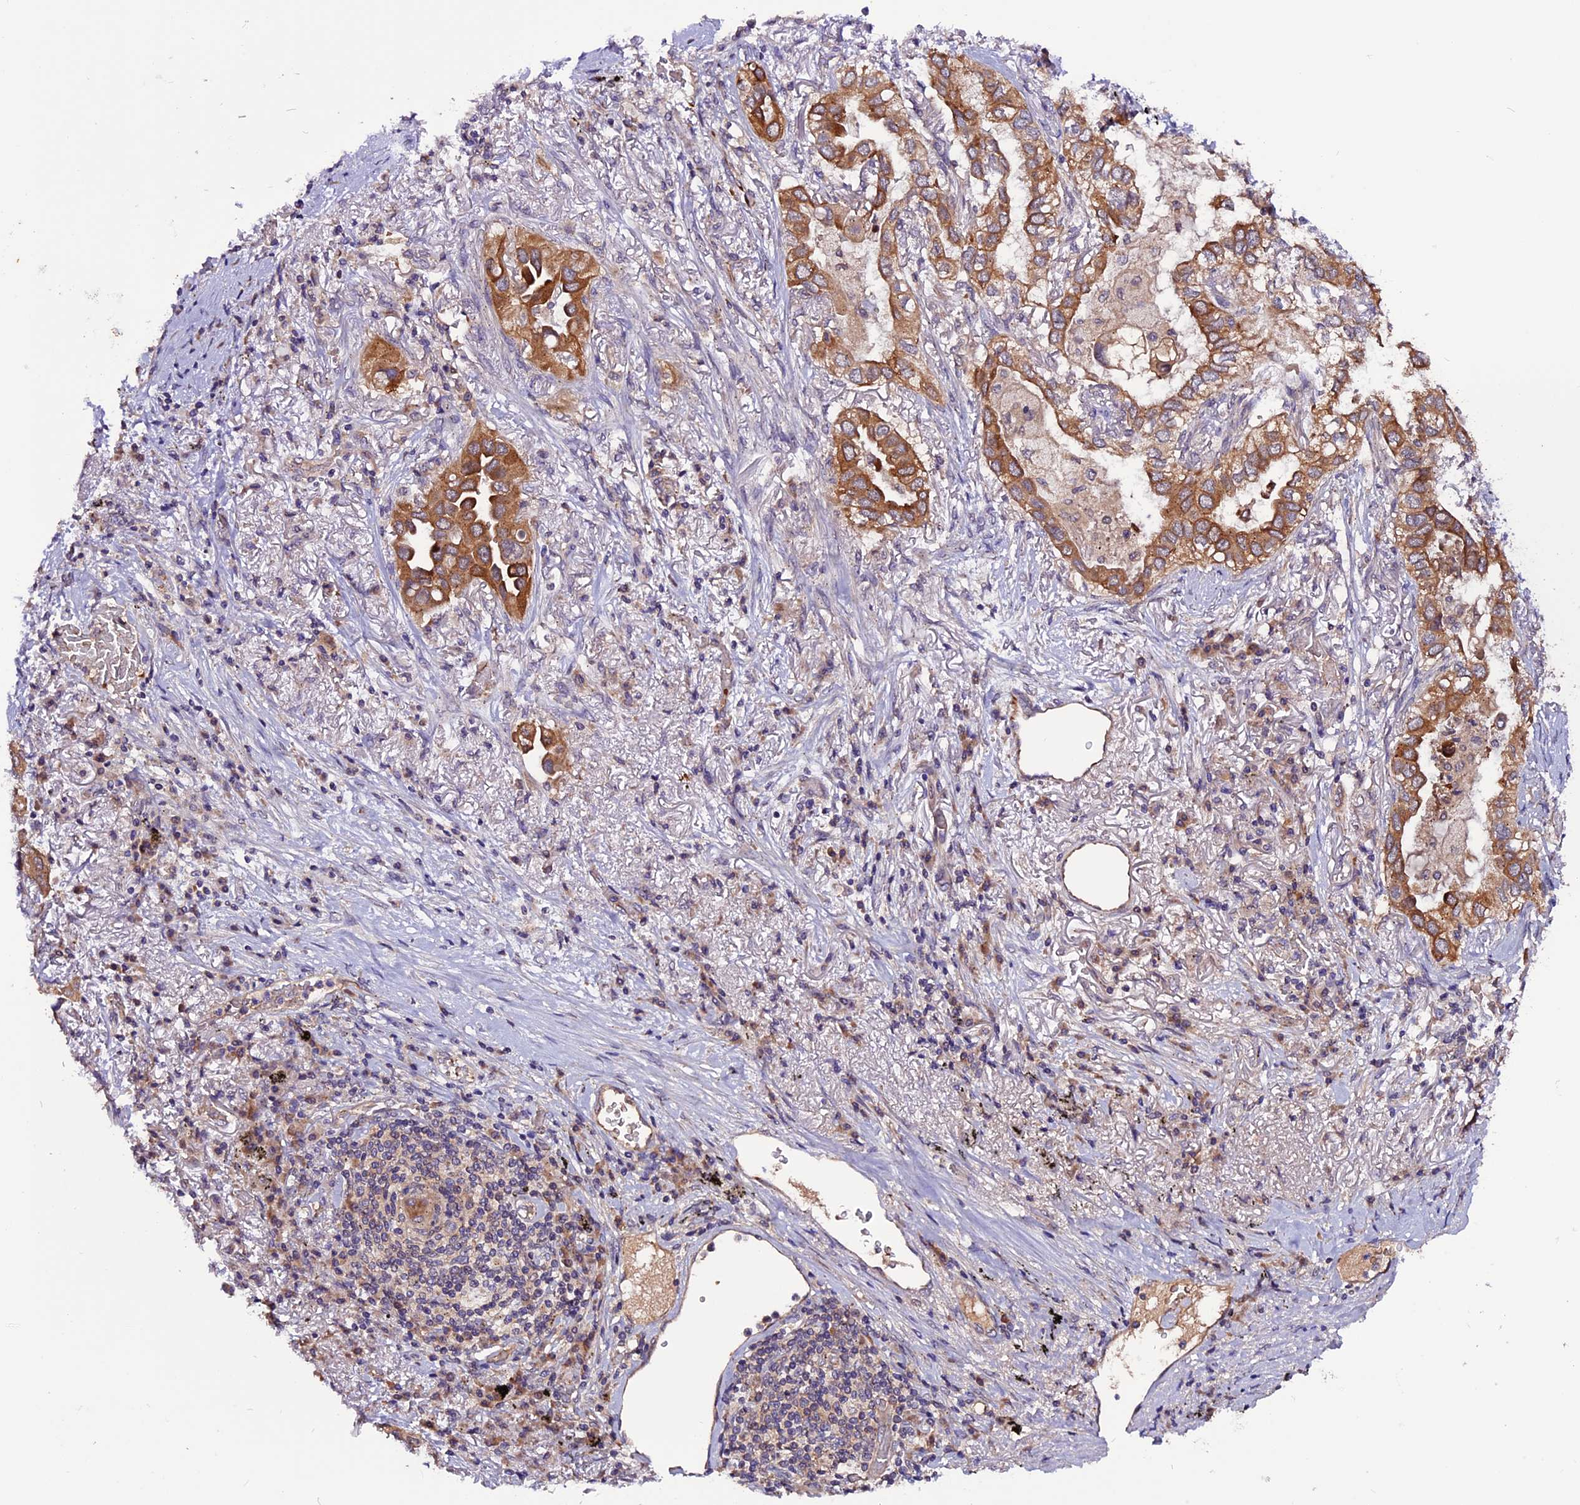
{"staining": {"intensity": "strong", "quantity": ">75%", "location": "cytoplasmic/membranous"}, "tissue": "lung cancer", "cell_type": "Tumor cells", "image_type": "cancer", "snomed": [{"axis": "morphology", "description": "Adenocarcinoma, NOS"}, {"axis": "topography", "description": "Lung"}], "caption": "A brown stain labels strong cytoplasmic/membranous expression of a protein in adenocarcinoma (lung) tumor cells. (DAB (3,3'-diaminobenzidine) IHC, brown staining for protein, blue staining for nuclei).", "gene": "RINL", "patient": {"sex": "female", "age": 76}}